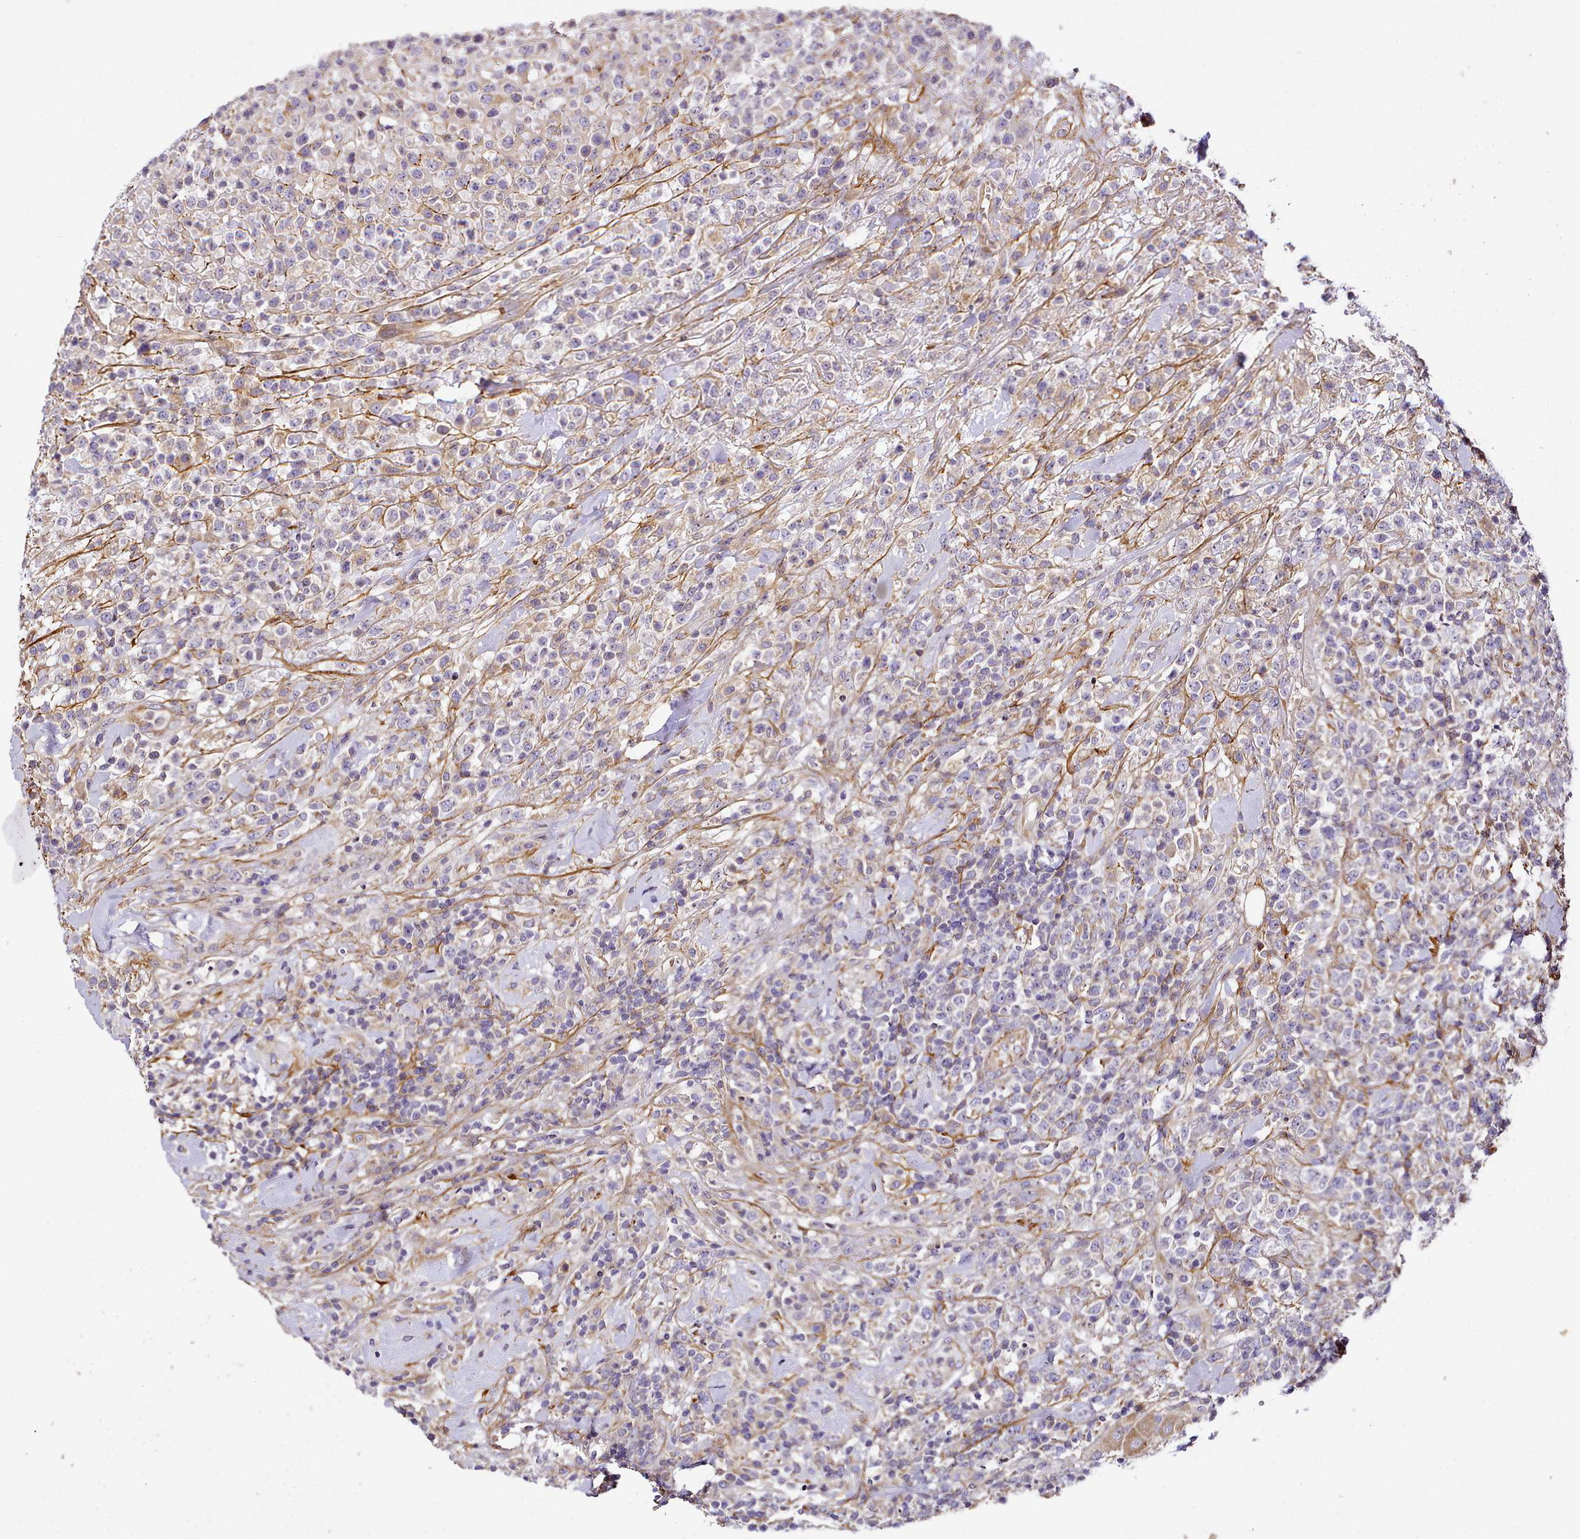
{"staining": {"intensity": "negative", "quantity": "none", "location": "none"}, "tissue": "lymphoma", "cell_type": "Tumor cells", "image_type": "cancer", "snomed": [{"axis": "morphology", "description": "Malignant lymphoma, non-Hodgkin's type, High grade"}, {"axis": "topography", "description": "Colon"}], "caption": "Immunohistochemical staining of human high-grade malignant lymphoma, non-Hodgkin's type demonstrates no significant staining in tumor cells.", "gene": "NBPF1", "patient": {"sex": "female", "age": 53}}